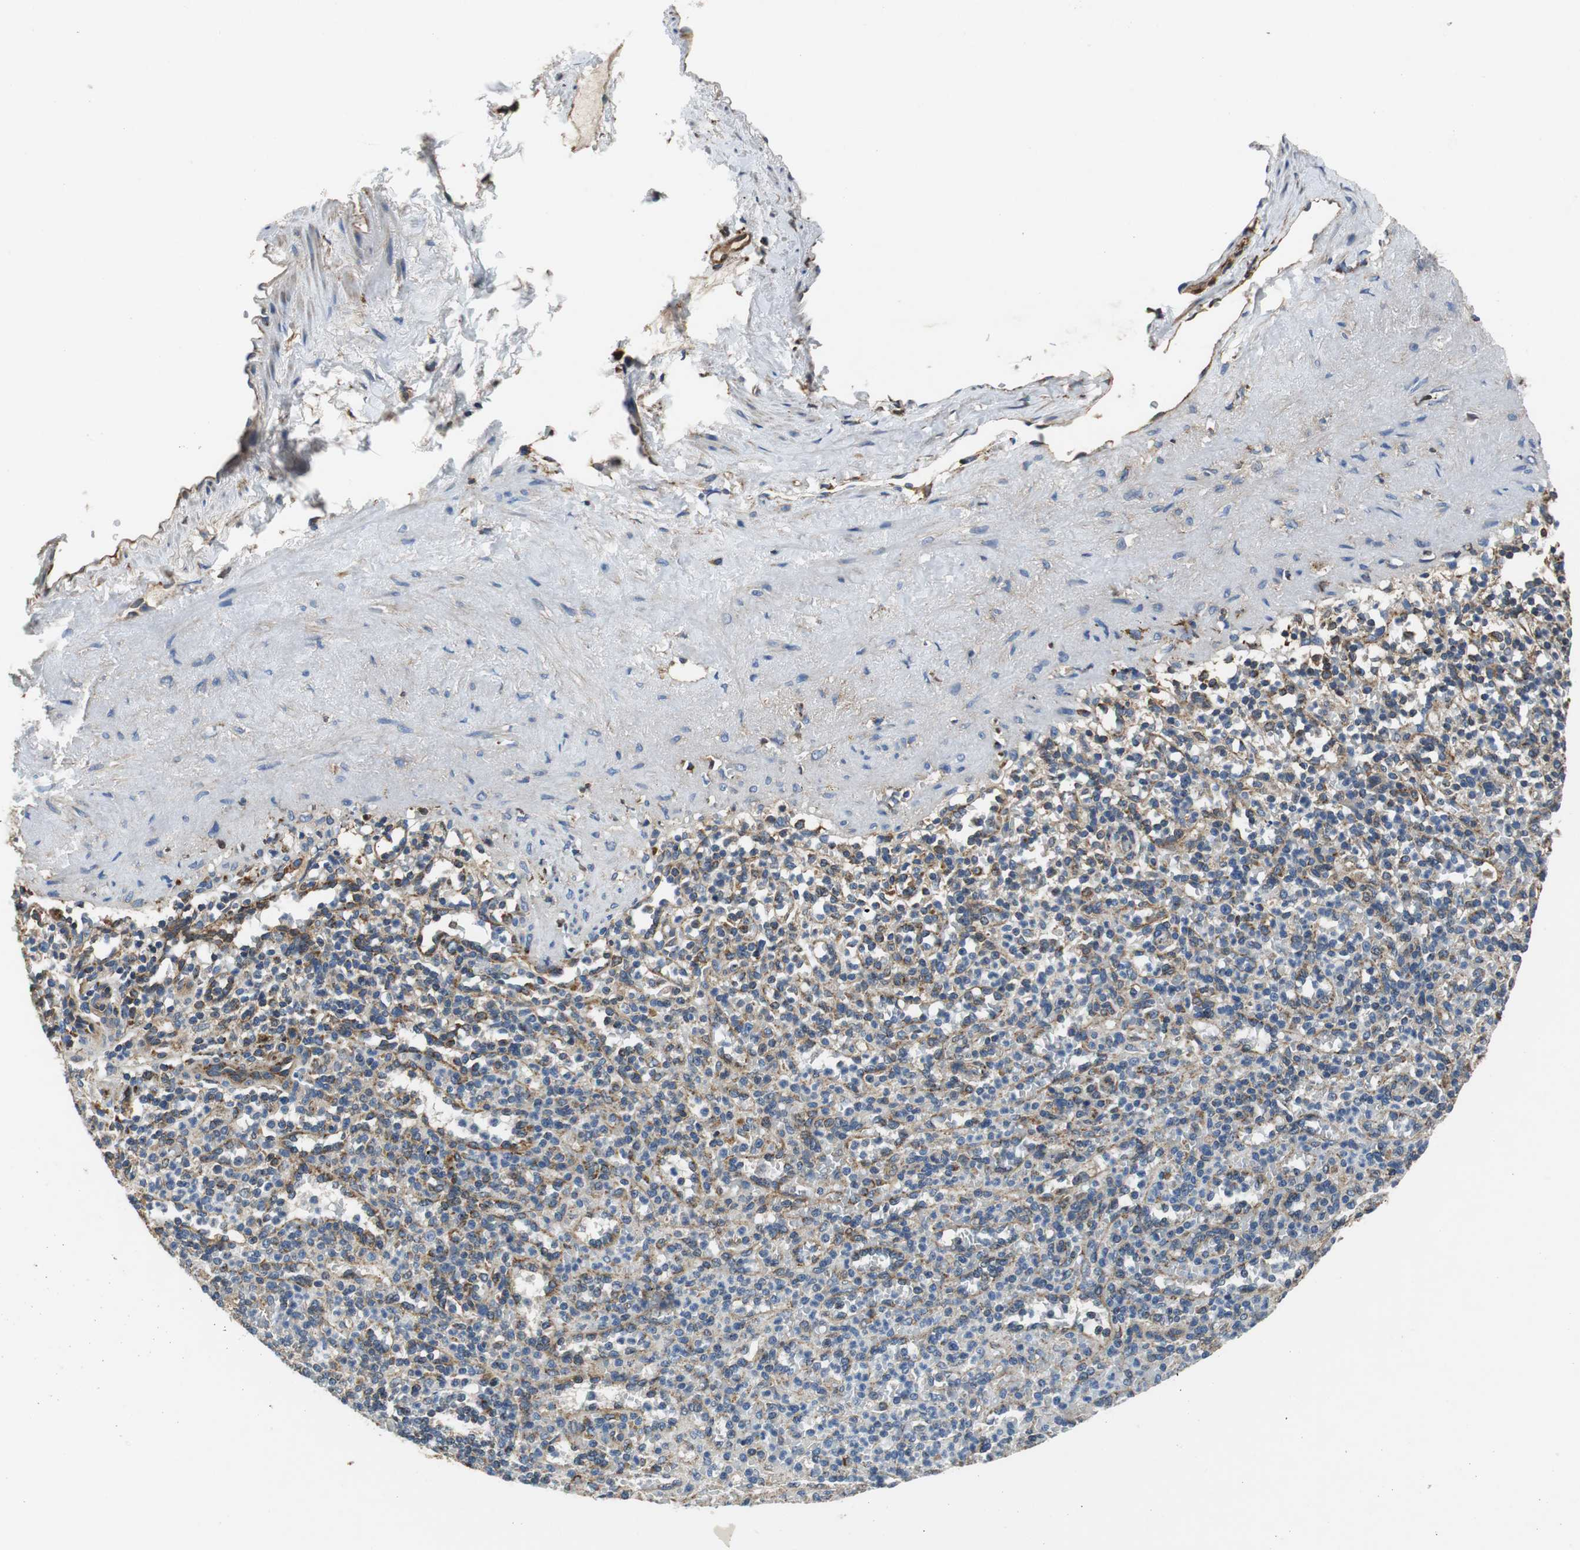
{"staining": {"intensity": "weak", "quantity": "25%-75%", "location": "cytoplasmic/membranous"}, "tissue": "spleen", "cell_type": "Cells in red pulp", "image_type": "normal", "snomed": [{"axis": "morphology", "description": "Normal tissue, NOS"}, {"axis": "topography", "description": "Spleen"}], "caption": "Protein expression analysis of benign human spleen reveals weak cytoplasmic/membranous staining in approximately 25%-75% of cells in red pulp. (brown staining indicates protein expression, while blue staining denotes nuclei).", "gene": "GSTK1", "patient": {"sex": "female", "age": 74}}